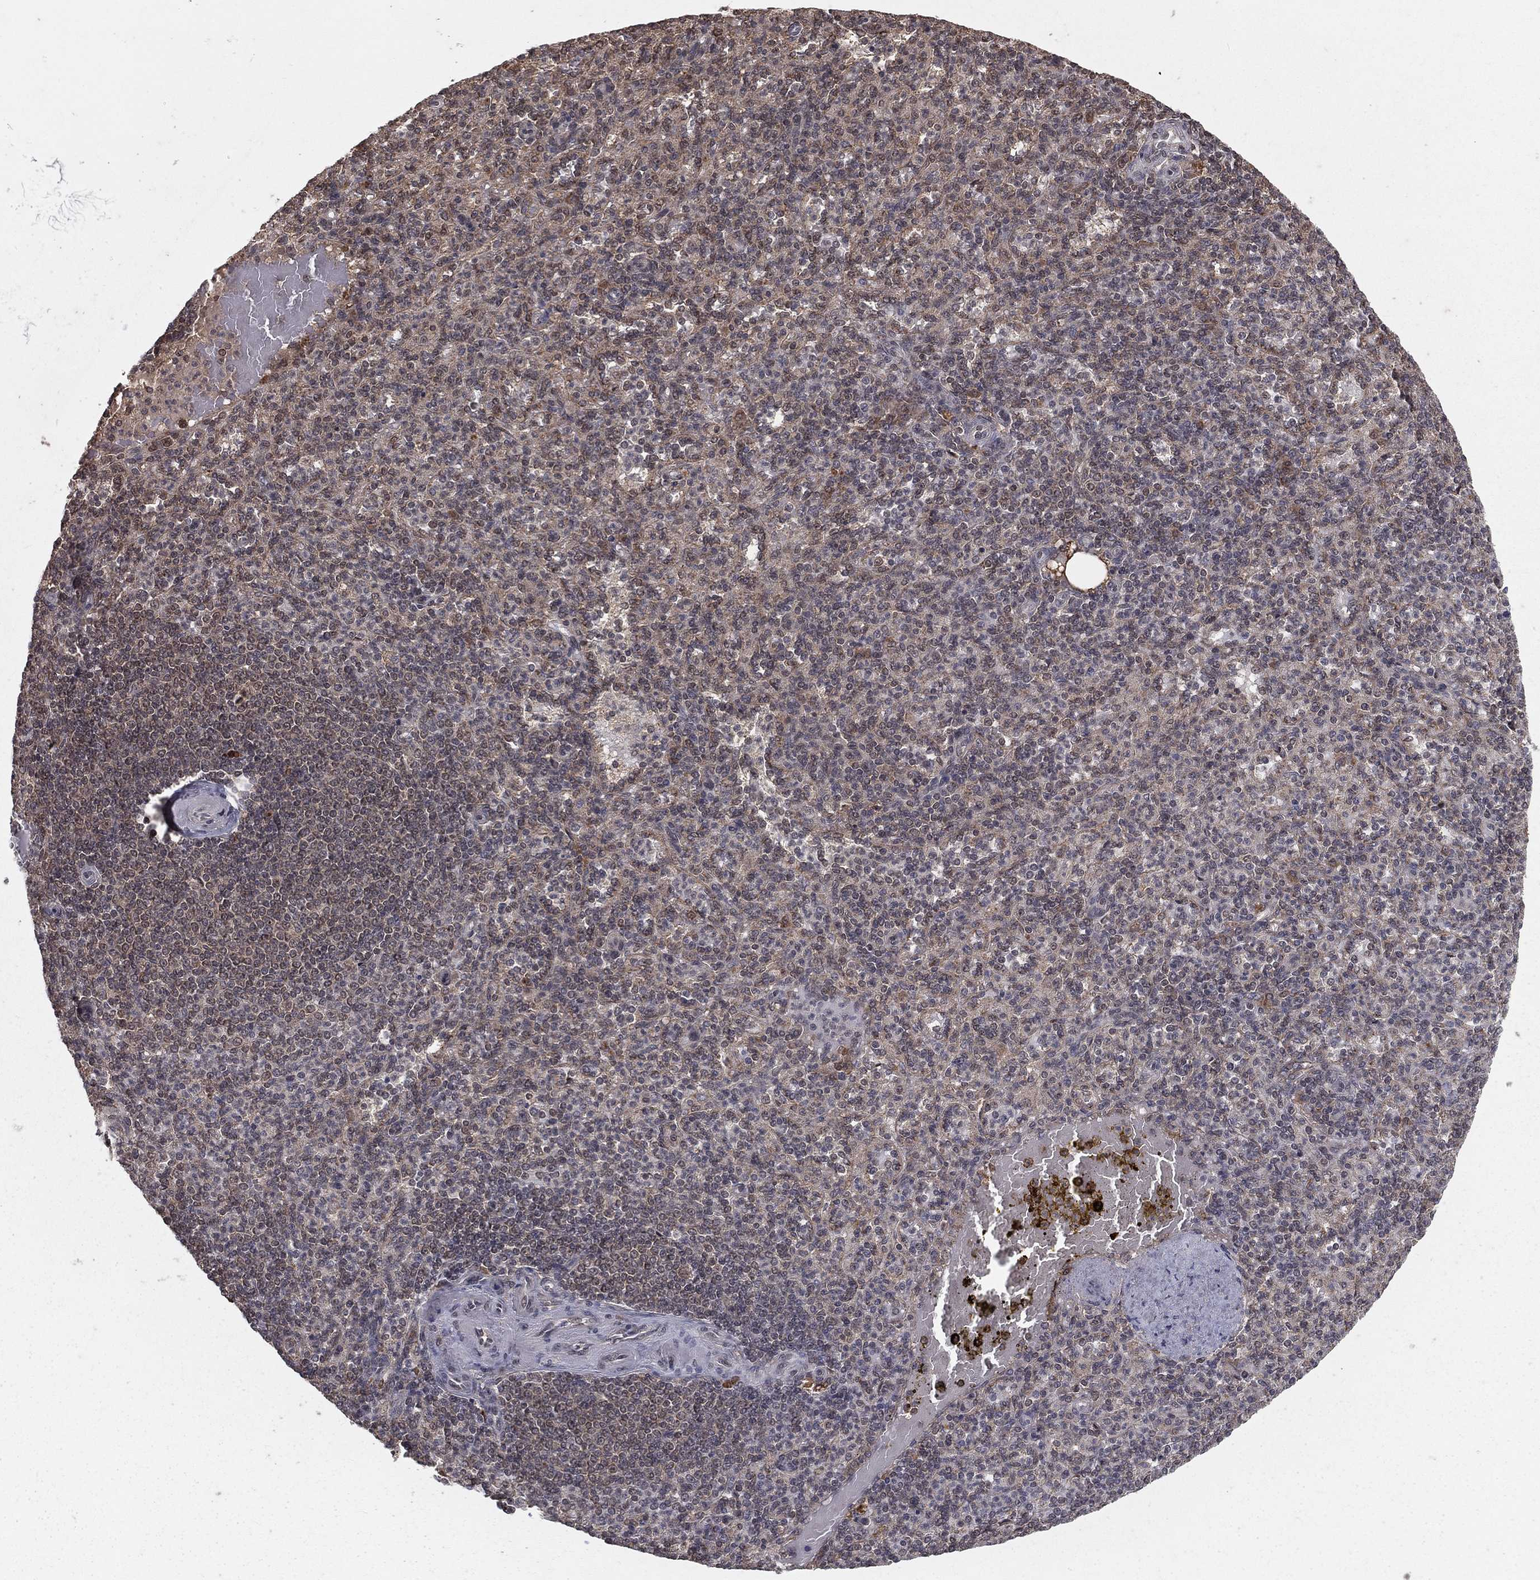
{"staining": {"intensity": "negative", "quantity": "none", "location": "none"}, "tissue": "spleen", "cell_type": "Cells in red pulp", "image_type": "normal", "snomed": [{"axis": "morphology", "description": "Normal tissue, NOS"}, {"axis": "topography", "description": "Spleen"}], "caption": "Image shows no significant protein positivity in cells in red pulp of unremarkable spleen.", "gene": "ZDHHC15", "patient": {"sex": "female", "age": 74}}